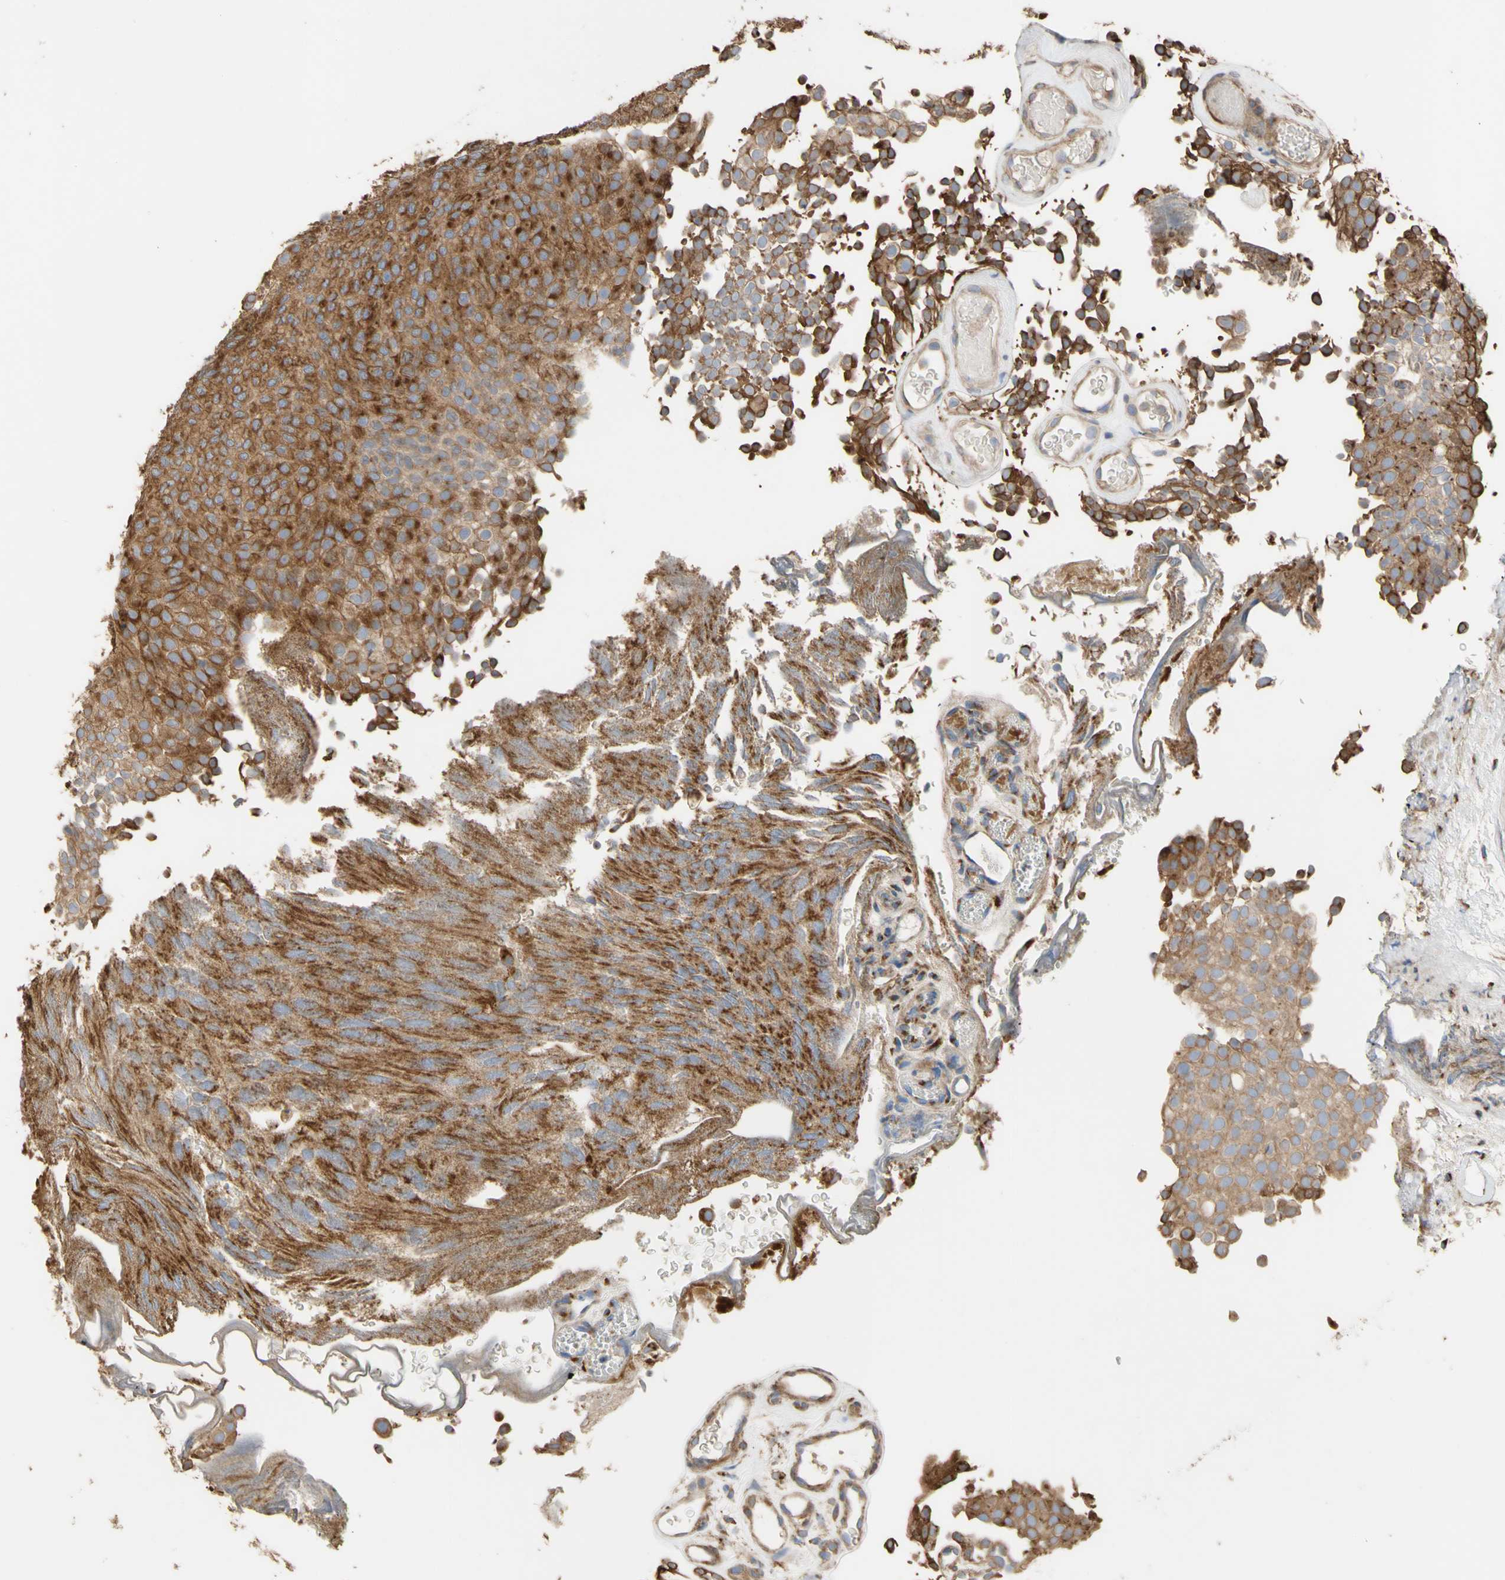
{"staining": {"intensity": "strong", "quantity": "25%-75%", "location": "cytoplasmic/membranous"}, "tissue": "urothelial cancer", "cell_type": "Tumor cells", "image_type": "cancer", "snomed": [{"axis": "morphology", "description": "Urothelial carcinoma, Low grade"}, {"axis": "topography", "description": "Urinary bladder"}], "caption": "Tumor cells exhibit high levels of strong cytoplasmic/membranous staining in about 25%-75% of cells in low-grade urothelial carcinoma.", "gene": "NECTIN3", "patient": {"sex": "male", "age": 78}}